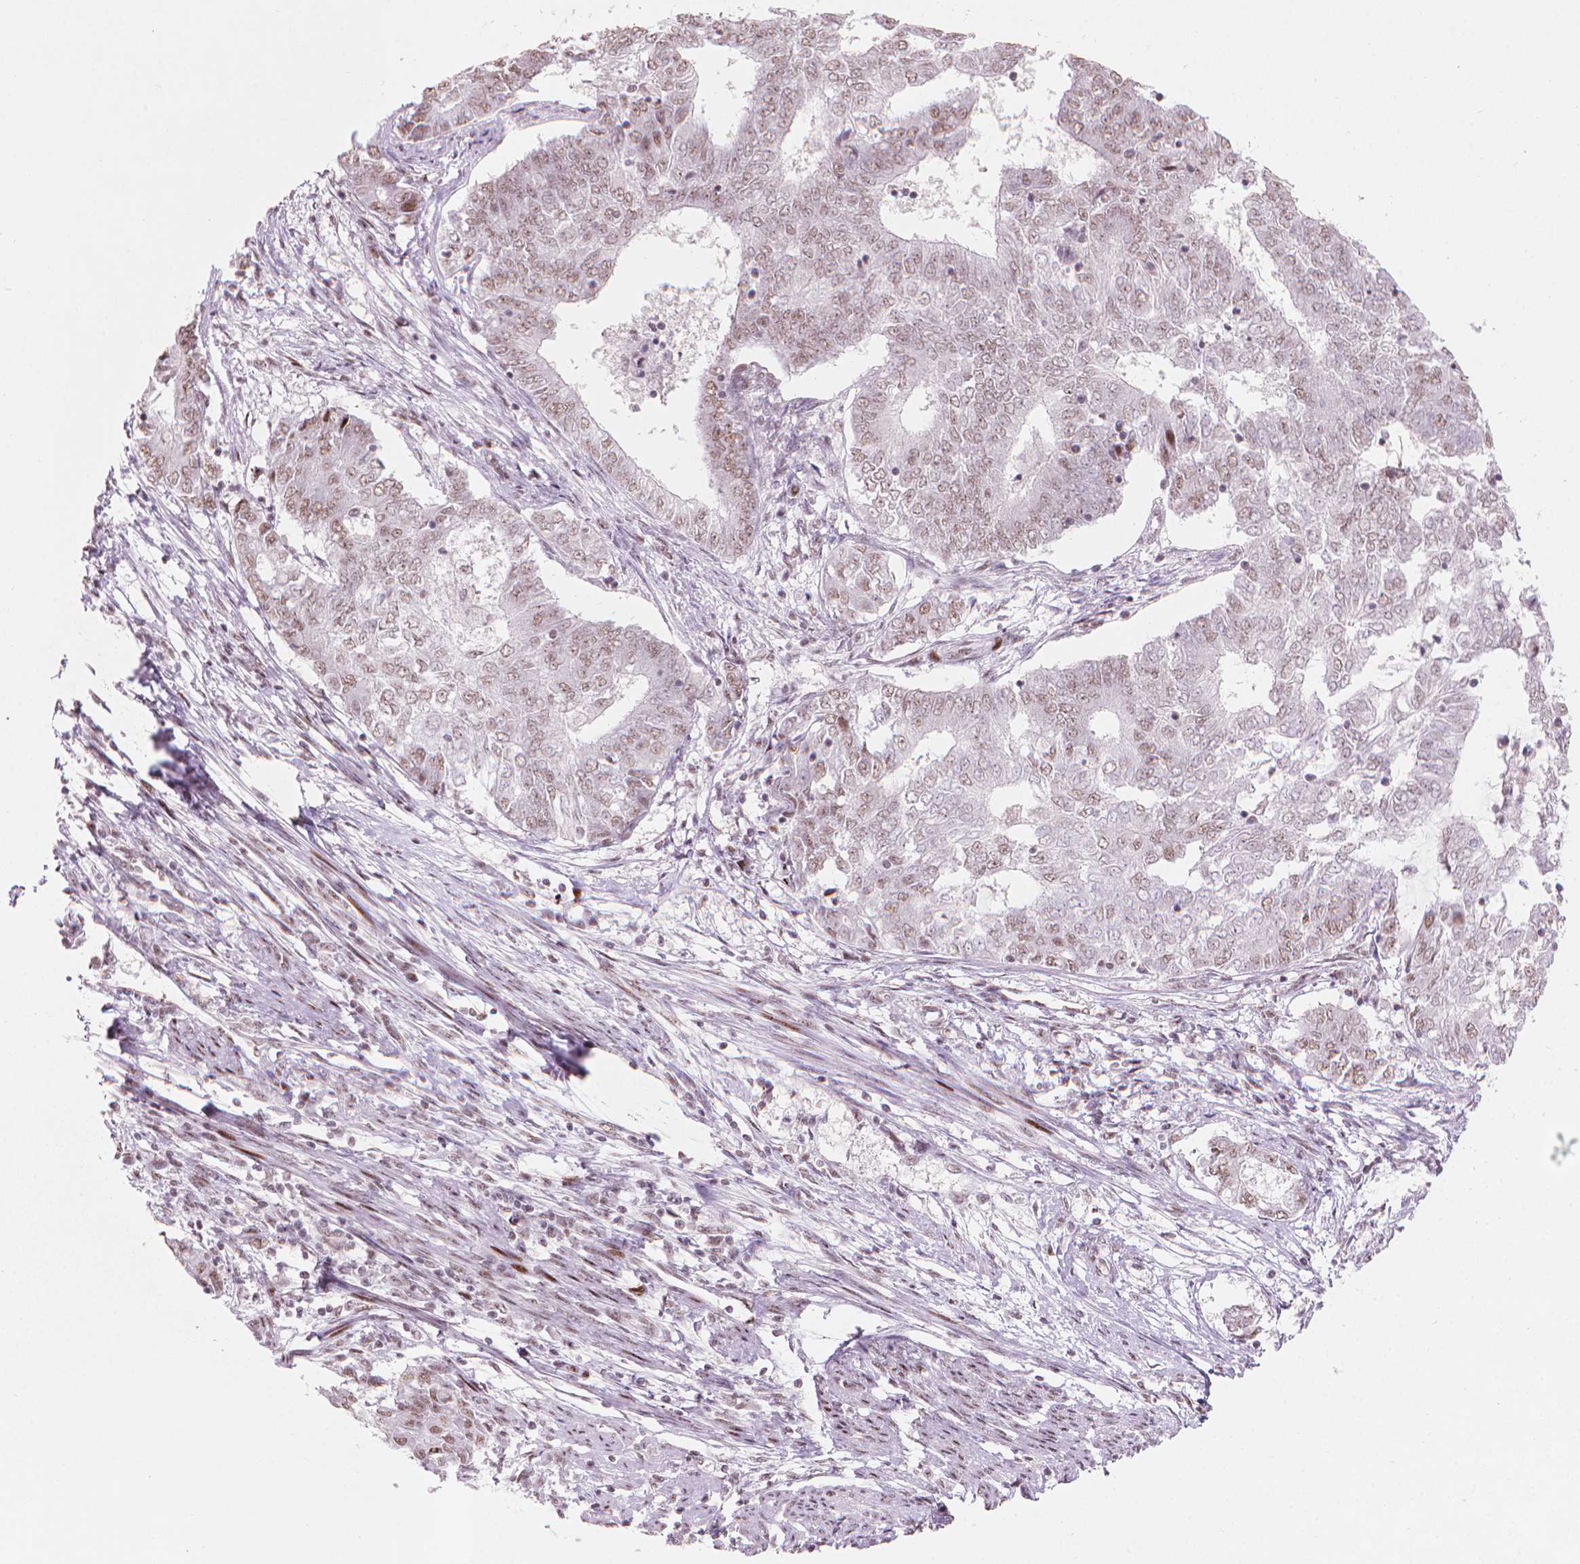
{"staining": {"intensity": "weak", "quantity": "25%-75%", "location": "nuclear"}, "tissue": "endometrial cancer", "cell_type": "Tumor cells", "image_type": "cancer", "snomed": [{"axis": "morphology", "description": "Adenocarcinoma, NOS"}, {"axis": "topography", "description": "Endometrium"}], "caption": "Adenocarcinoma (endometrial) stained with a protein marker demonstrates weak staining in tumor cells.", "gene": "HES7", "patient": {"sex": "female", "age": 62}}